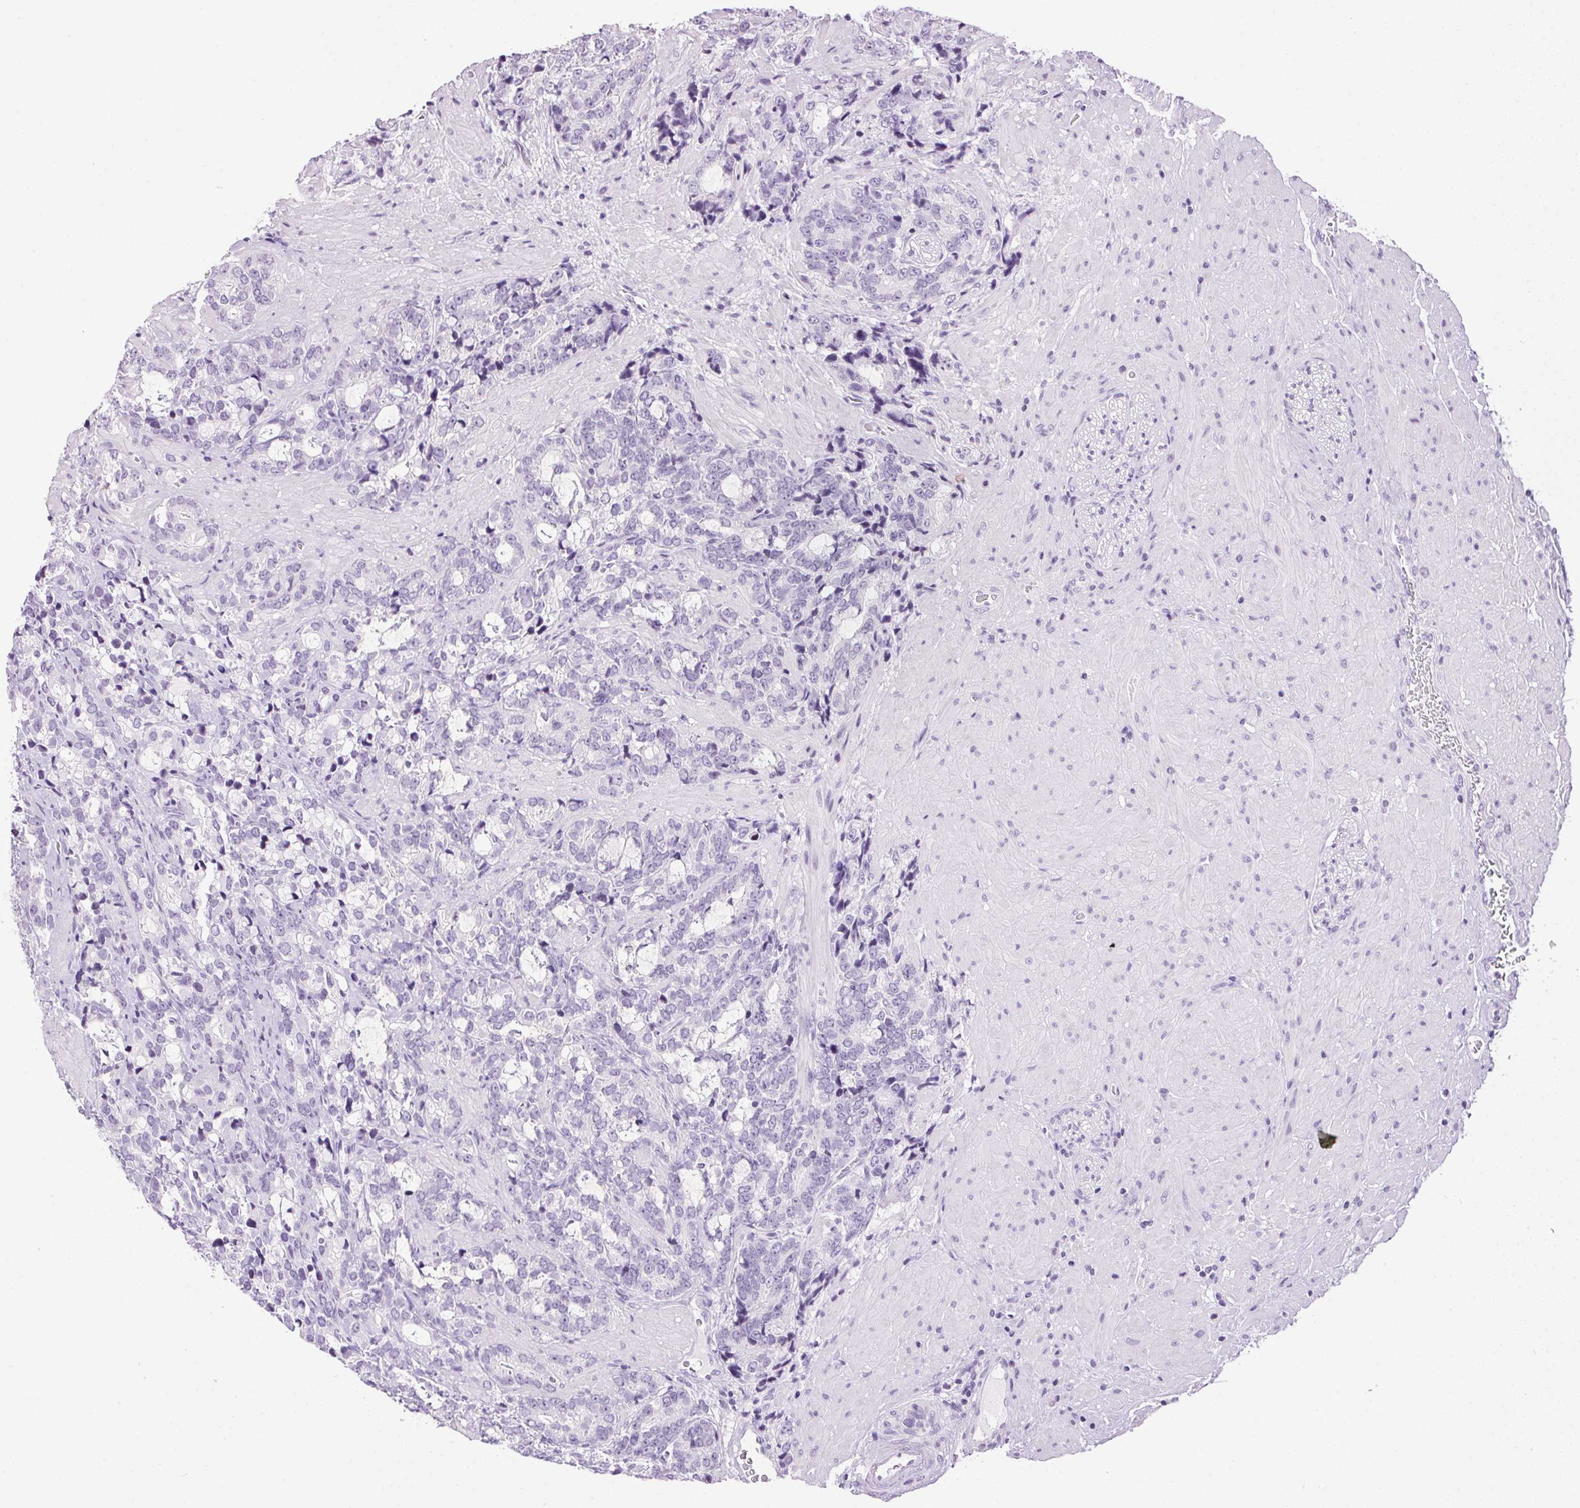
{"staining": {"intensity": "negative", "quantity": "none", "location": "none"}, "tissue": "prostate cancer", "cell_type": "Tumor cells", "image_type": "cancer", "snomed": [{"axis": "morphology", "description": "Adenocarcinoma, High grade"}, {"axis": "topography", "description": "Prostate"}], "caption": "Immunohistochemical staining of human high-grade adenocarcinoma (prostate) demonstrates no significant staining in tumor cells.", "gene": "TMEM88B", "patient": {"sex": "male", "age": 74}}